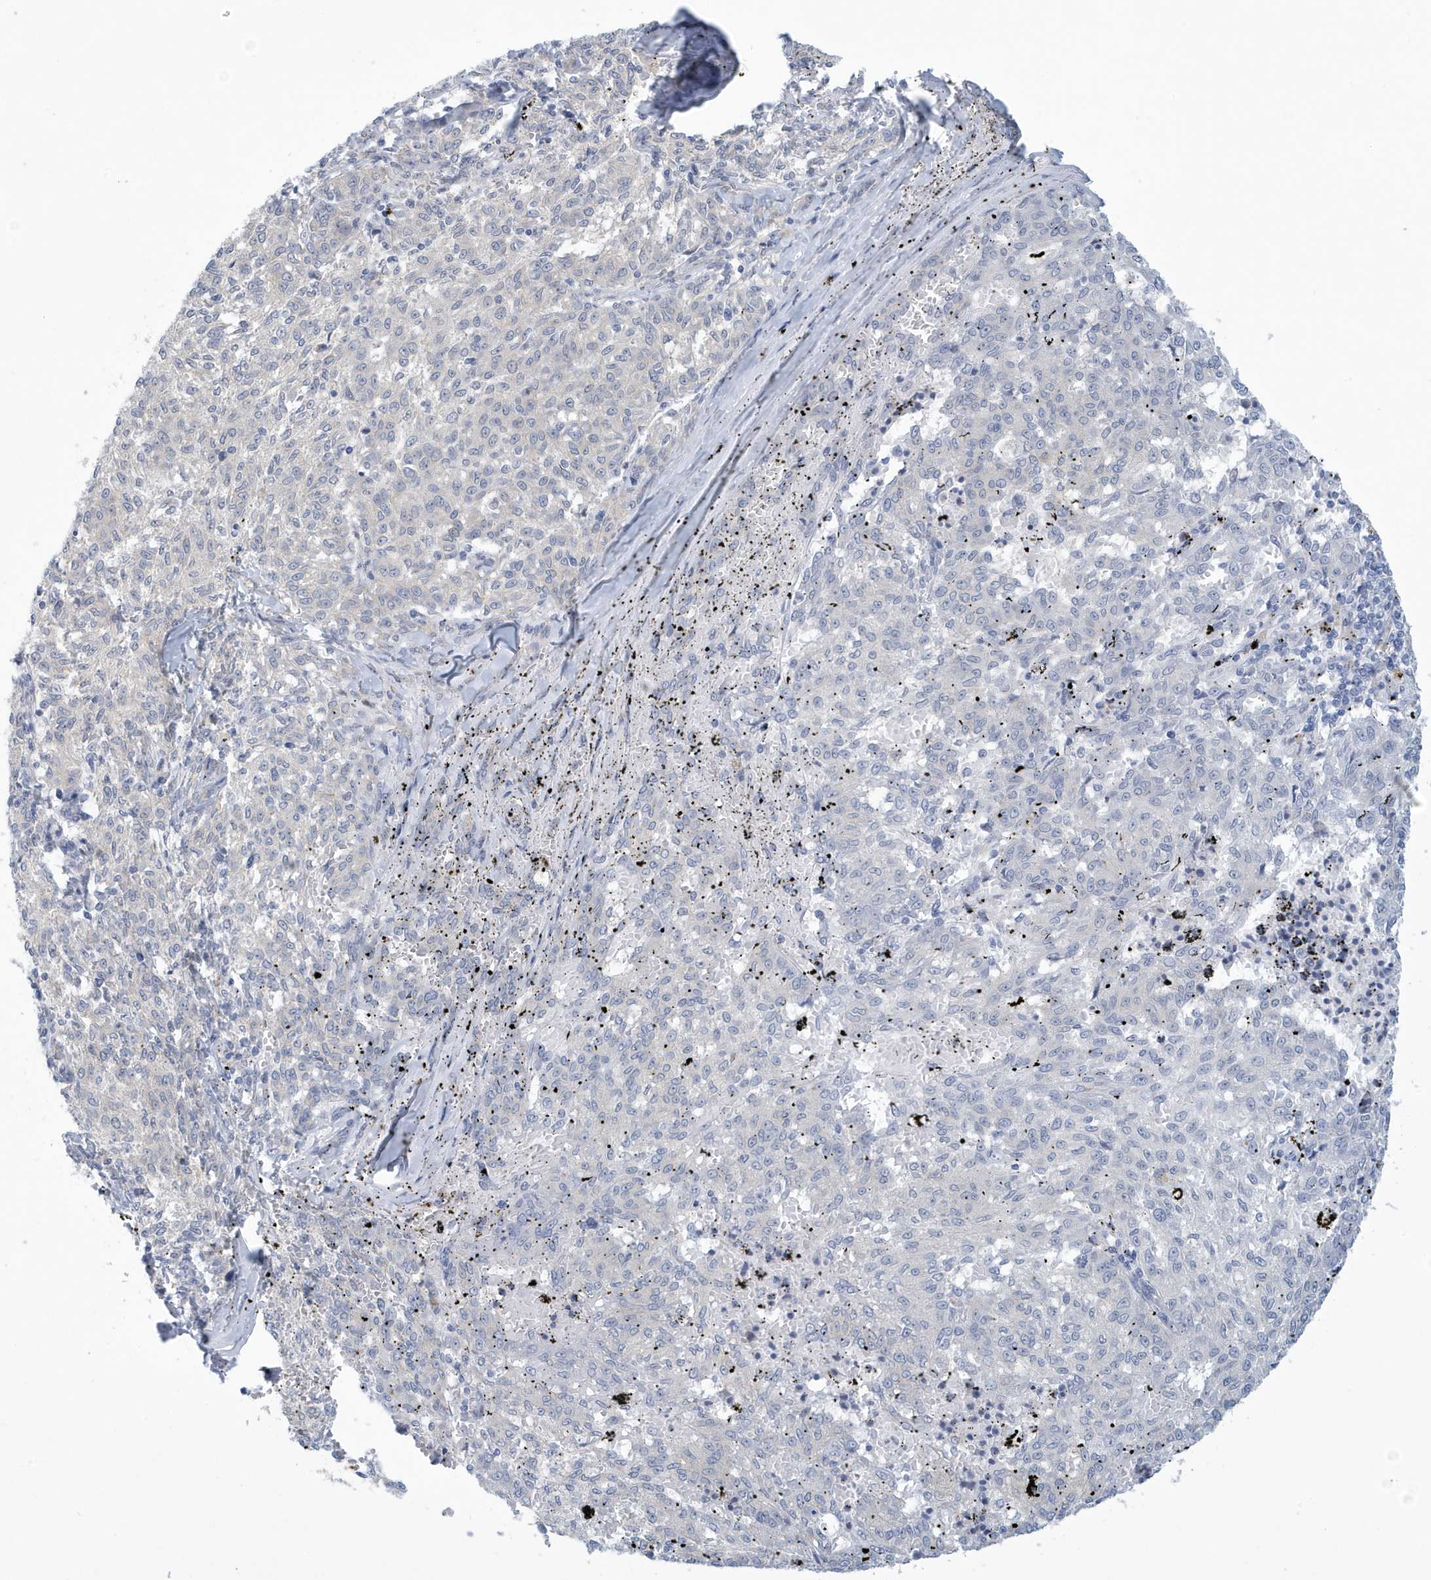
{"staining": {"intensity": "negative", "quantity": "none", "location": "none"}, "tissue": "melanoma", "cell_type": "Tumor cells", "image_type": "cancer", "snomed": [{"axis": "morphology", "description": "Malignant melanoma, NOS"}, {"axis": "topography", "description": "Skin"}], "caption": "Immunohistochemistry histopathology image of melanoma stained for a protein (brown), which exhibits no positivity in tumor cells.", "gene": "VTA1", "patient": {"sex": "female", "age": 72}}